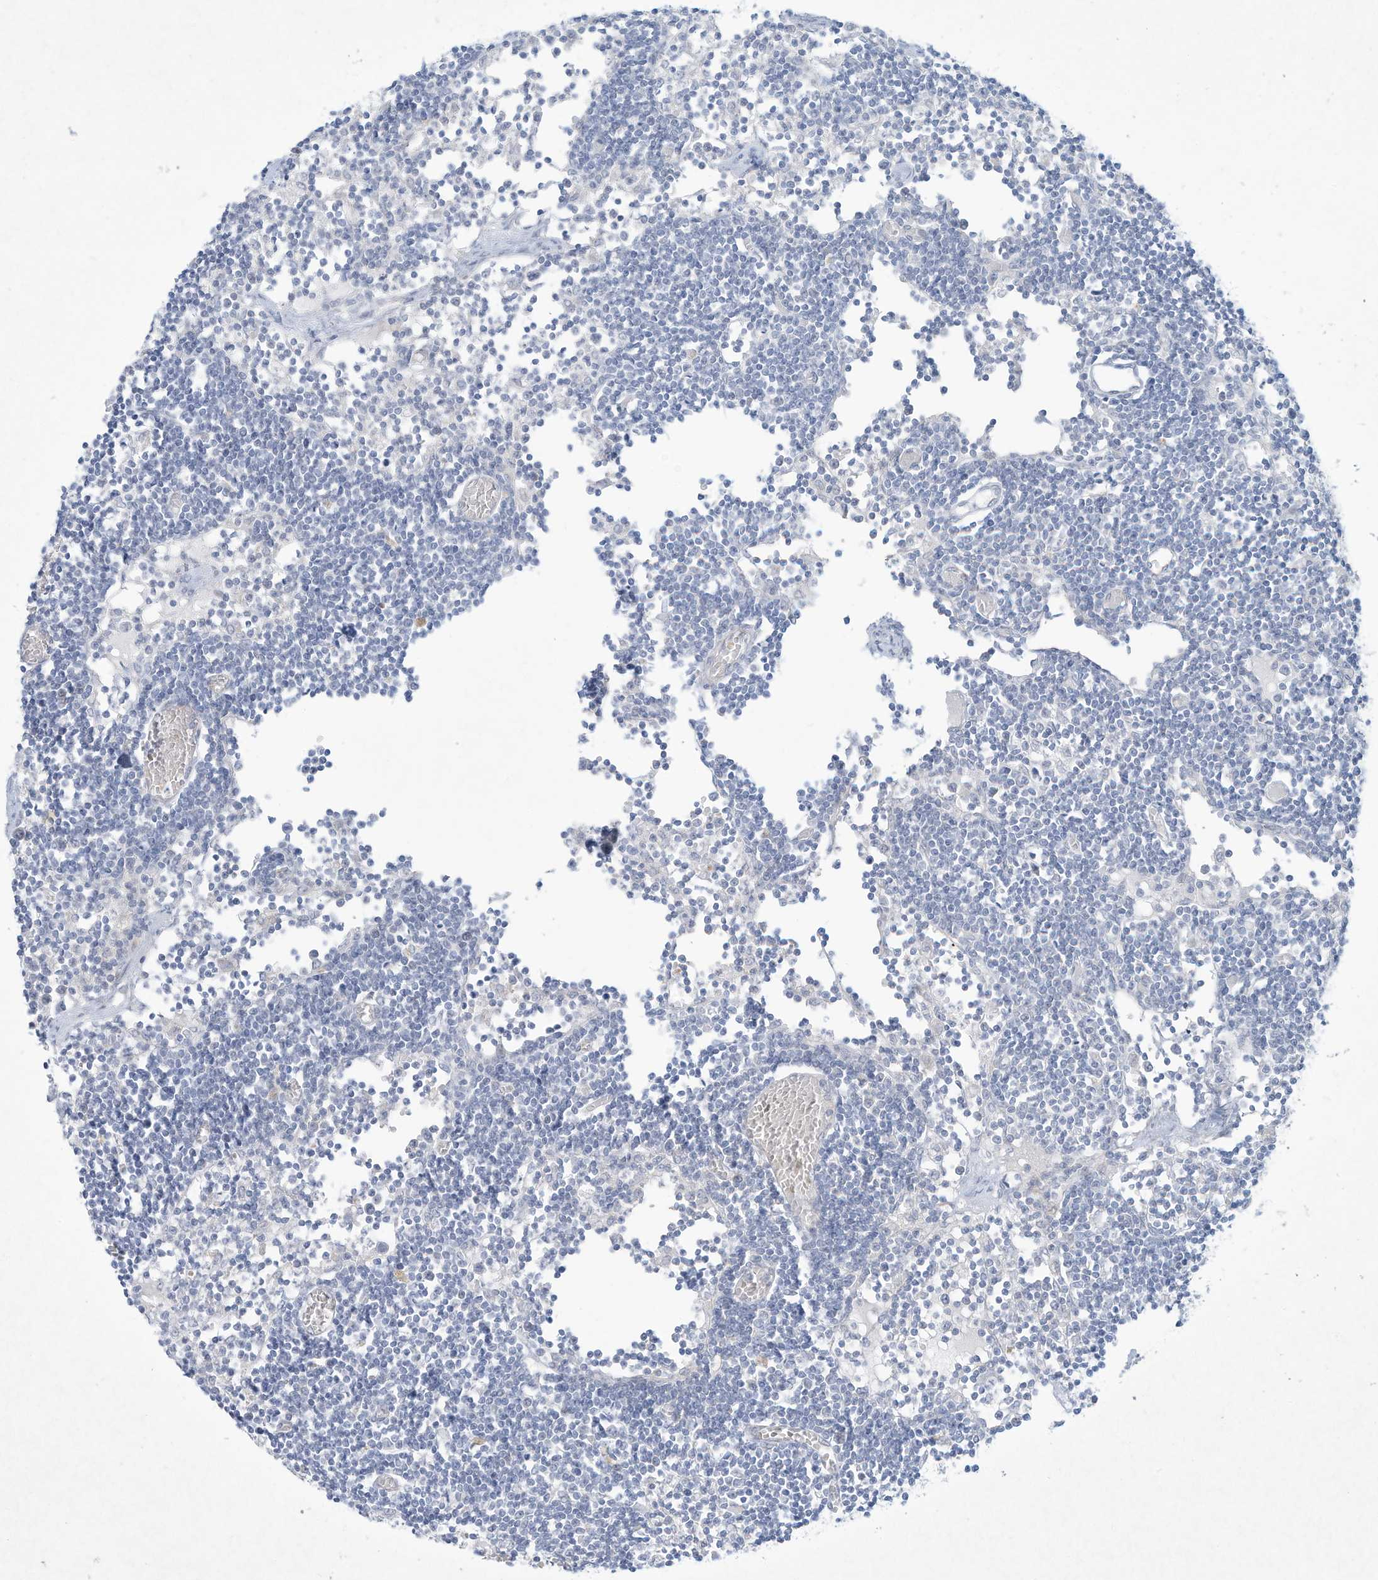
{"staining": {"intensity": "negative", "quantity": "none", "location": "none"}, "tissue": "lymph node", "cell_type": "Germinal center cells", "image_type": "normal", "snomed": [{"axis": "morphology", "description": "Normal tissue, NOS"}, {"axis": "topography", "description": "Lymph node"}], "caption": "DAB immunohistochemical staining of benign human lymph node displays no significant expression in germinal center cells. (DAB immunohistochemistry visualized using brightfield microscopy, high magnification).", "gene": "PAX6", "patient": {"sex": "female", "age": 11}}